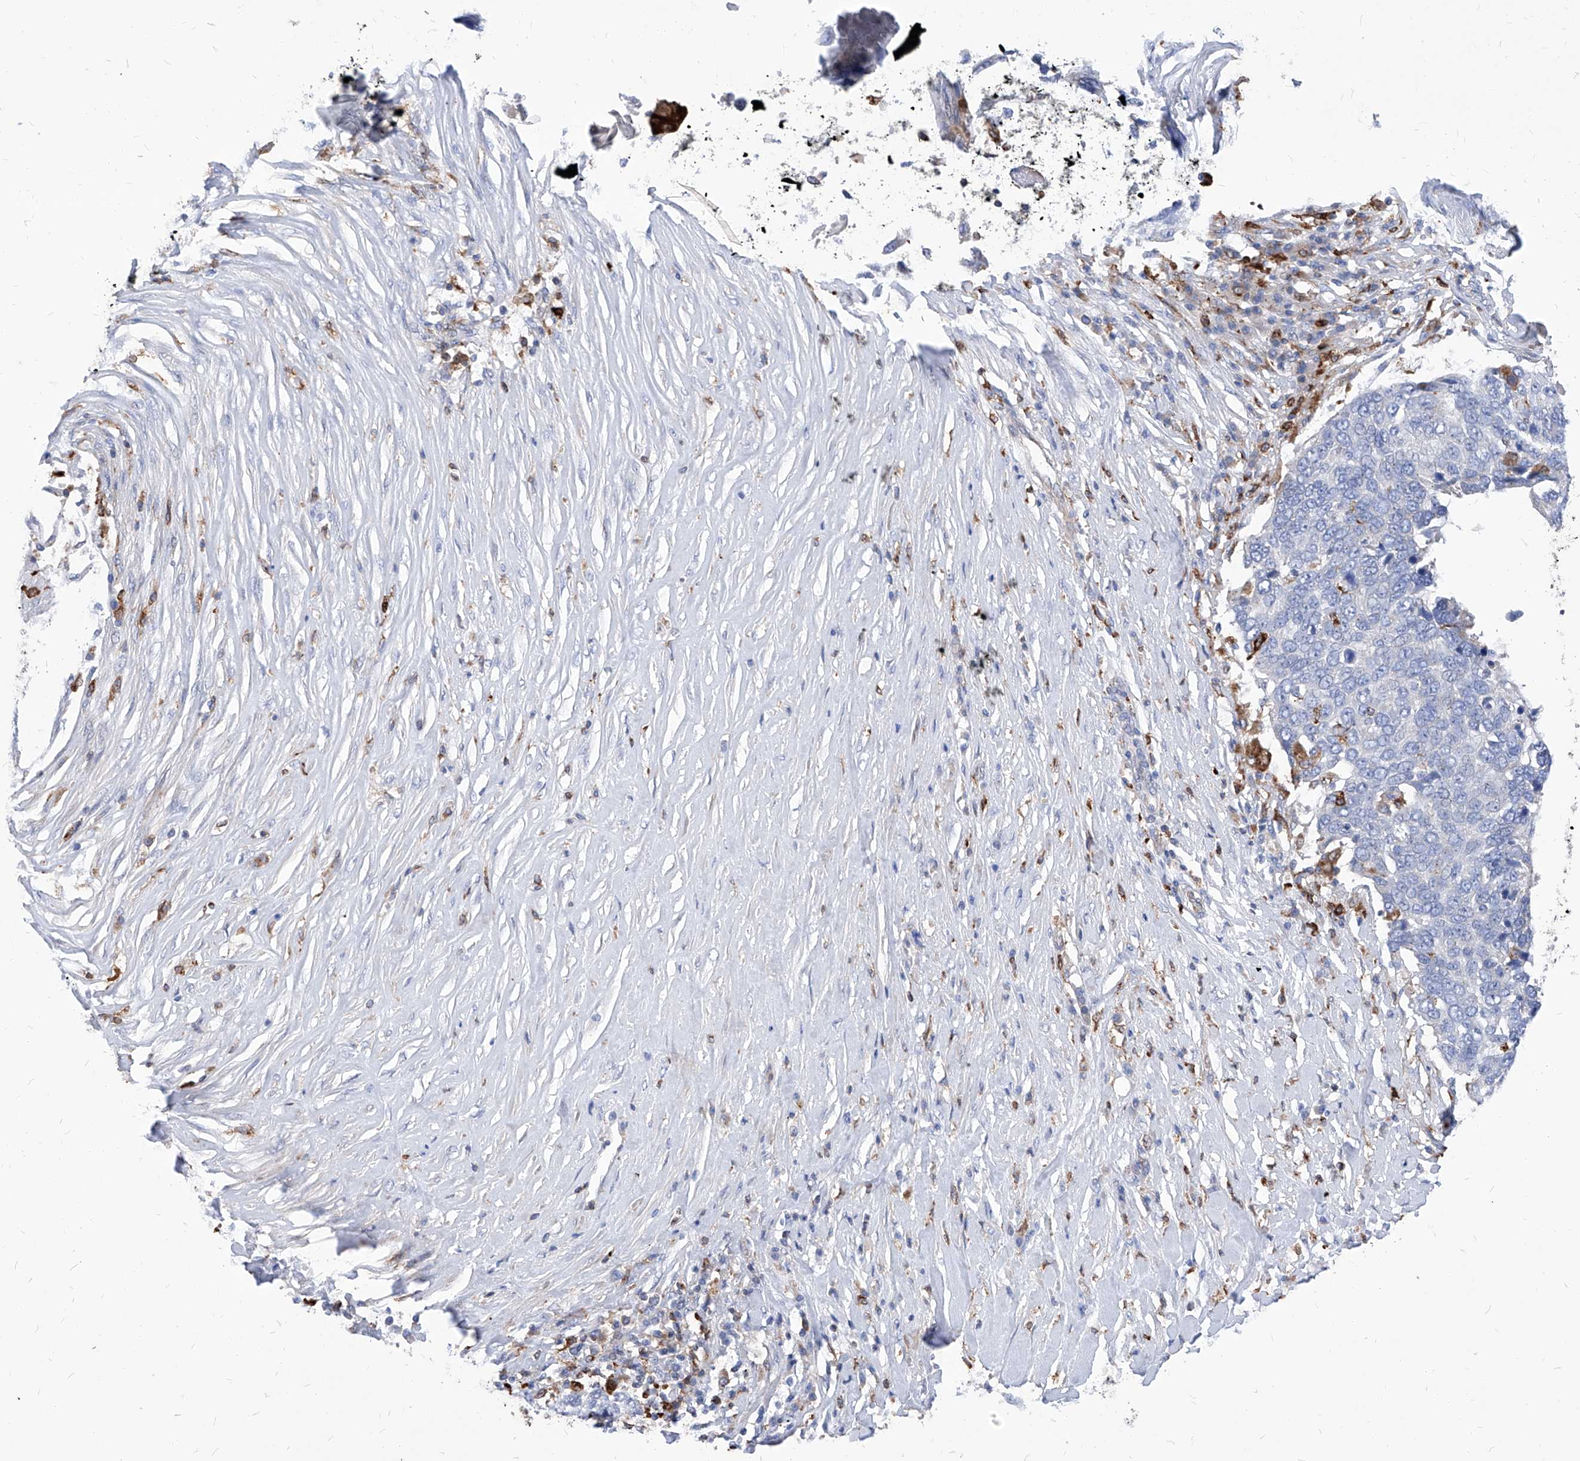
{"staining": {"intensity": "negative", "quantity": "none", "location": "none"}, "tissue": "lung cancer", "cell_type": "Tumor cells", "image_type": "cancer", "snomed": [{"axis": "morphology", "description": "Squamous cell carcinoma, NOS"}, {"axis": "topography", "description": "Lung"}], "caption": "An IHC histopathology image of squamous cell carcinoma (lung) is shown. There is no staining in tumor cells of squamous cell carcinoma (lung).", "gene": "UBOX5", "patient": {"sex": "male", "age": 66}}